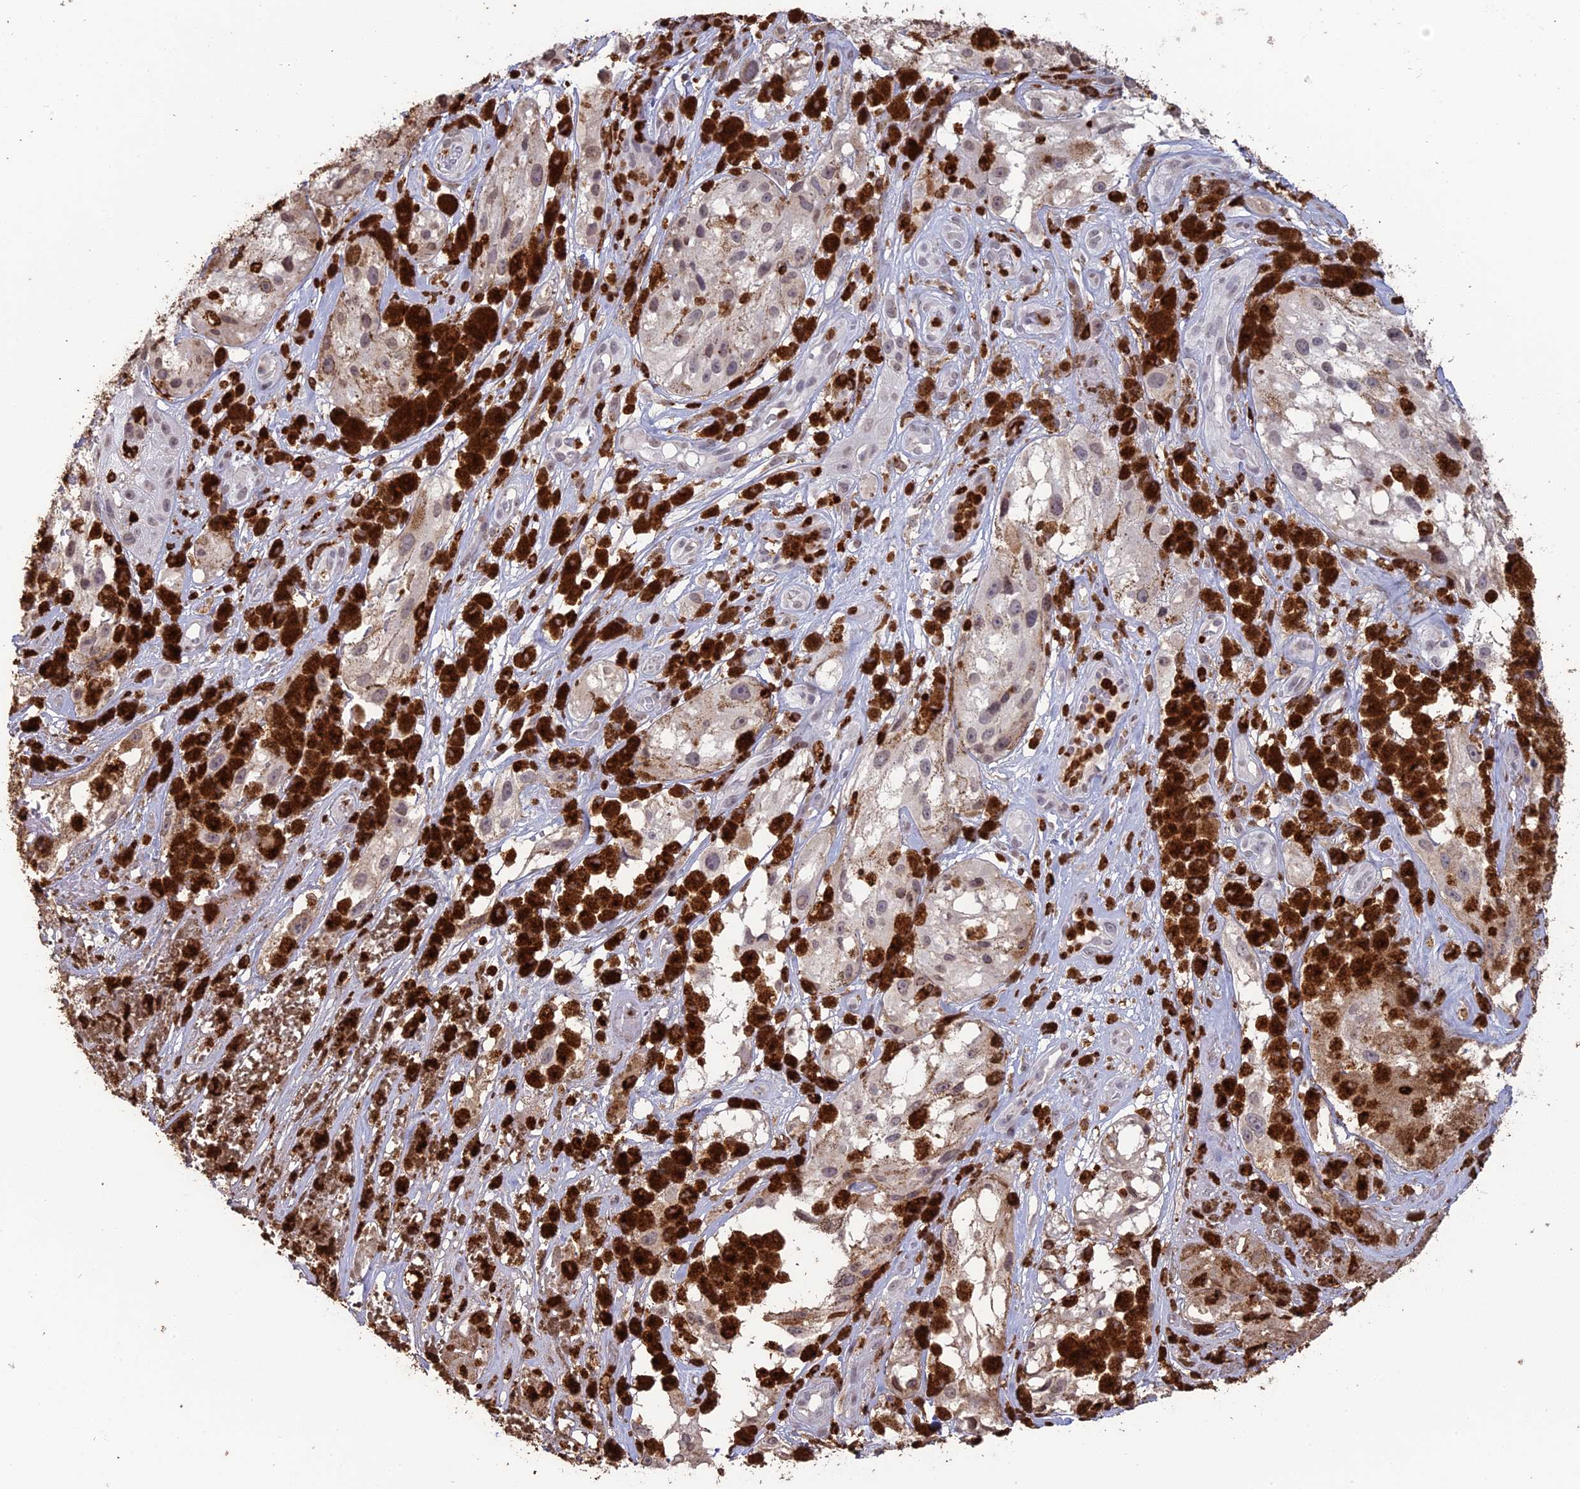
{"staining": {"intensity": "weak", "quantity": "<25%", "location": "cytoplasmic/membranous"}, "tissue": "melanoma", "cell_type": "Tumor cells", "image_type": "cancer", "snomed": [{"axis": "morphology", "description": "Malignant melanoma, NOS"}, {"axis": "topography", "description": "Skin"}], "caption": "This is a micrograph of immunohistochemistry staining of malignant melanoma, which shows no positivity in tumor cells.", "gene": "APOBR", "patient": {"sex": "male", "age": 88}}